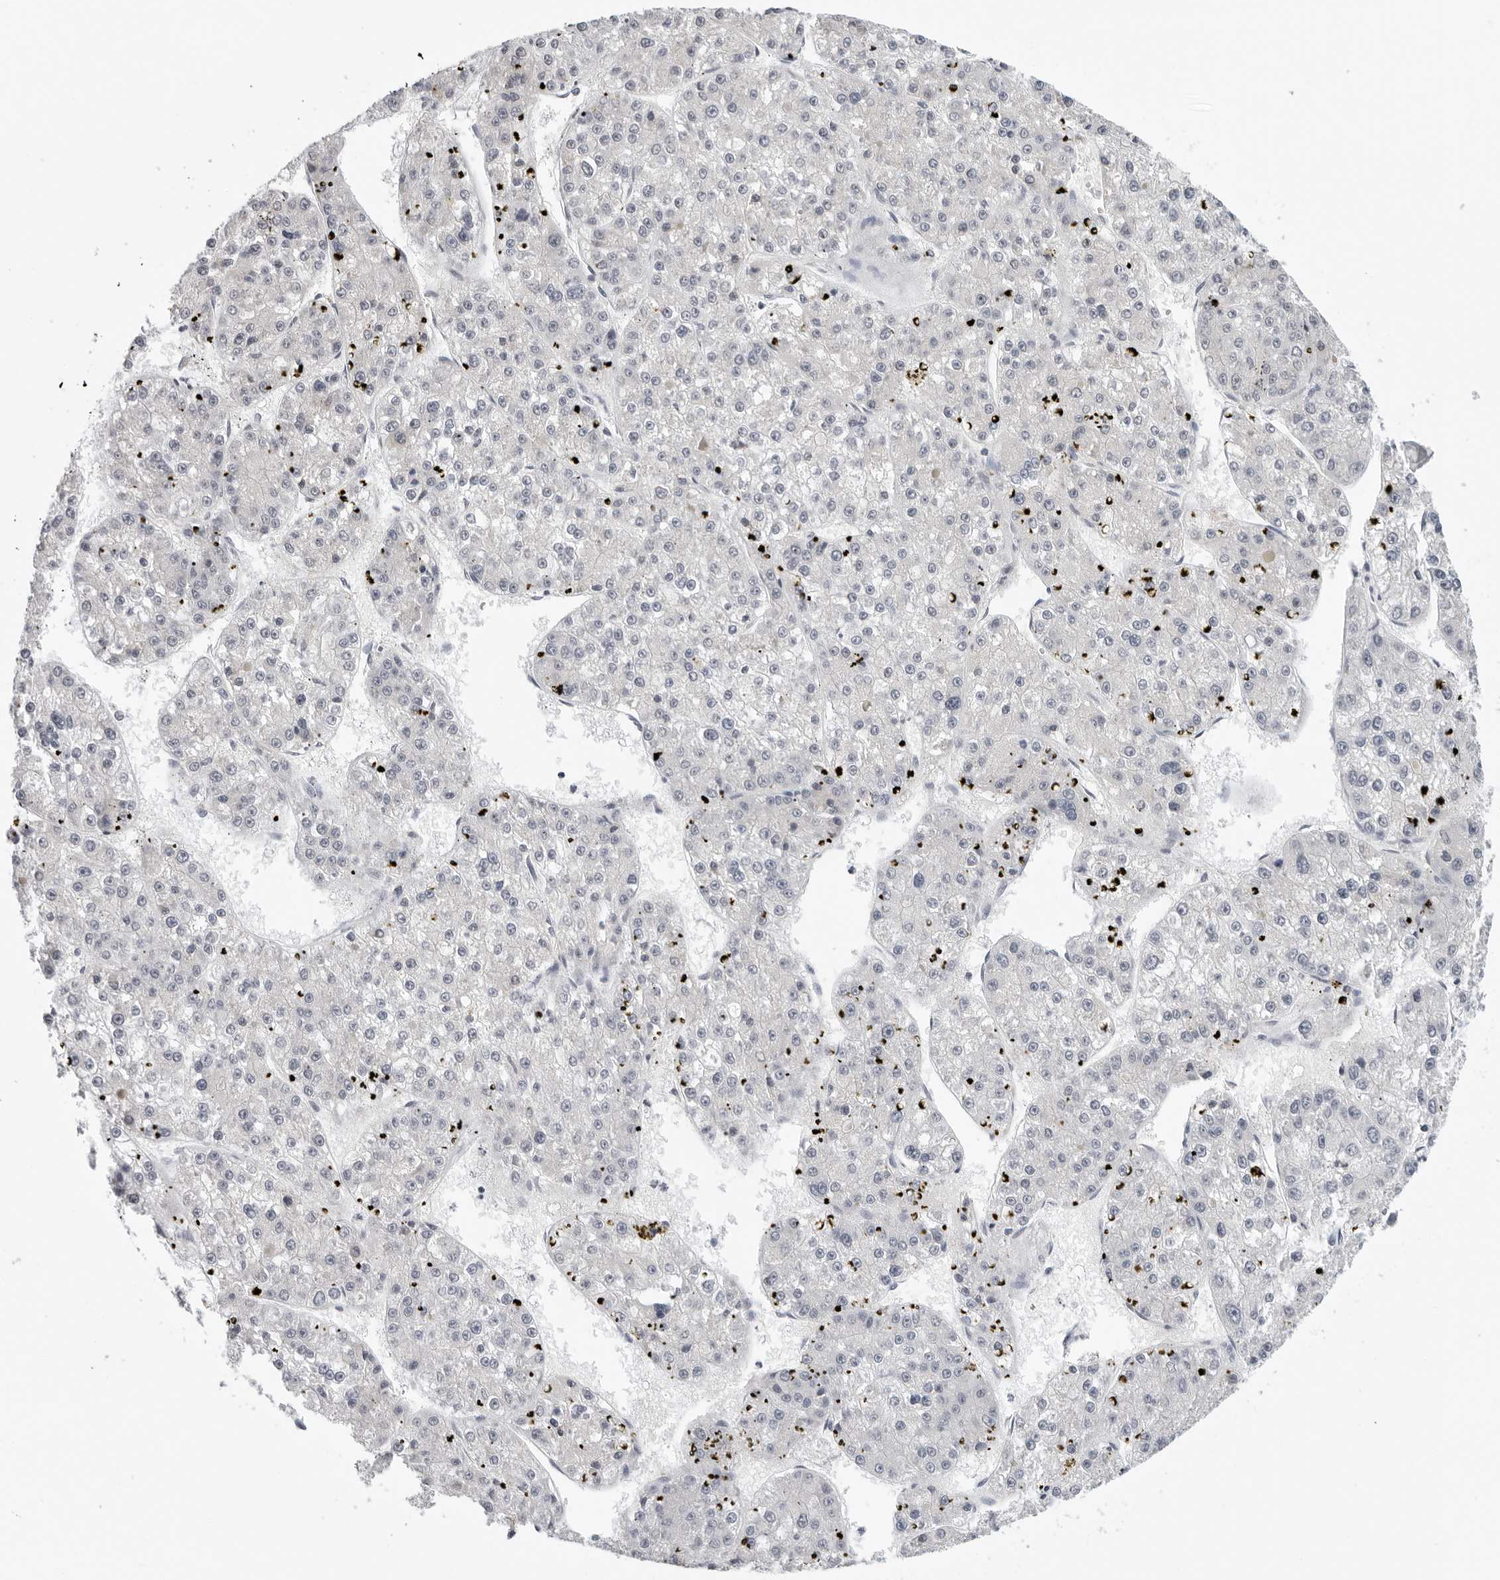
{"staining": {"intensity": "negative", "quantity": "none", "location": "none"}, "tissue": "liver cancer", "cell_type": "Tumor cells", "image_type": "cancer", "snomed": [{"axis": "morphology", "description": "Carcinoma, Hepatocellular, NOS"}, {"axis": "topography", "description": "Liver"}], "caption": "High power microscopy photomicrograph of an IHC image of liver hepatocellular carcinoma, revealing no significant expression in tumor cells. (Immunohistochemistry, brightfield microscopy, high magnification).", "gene": "ZNF502", "patient": {"sex": "female", "age": 73}}